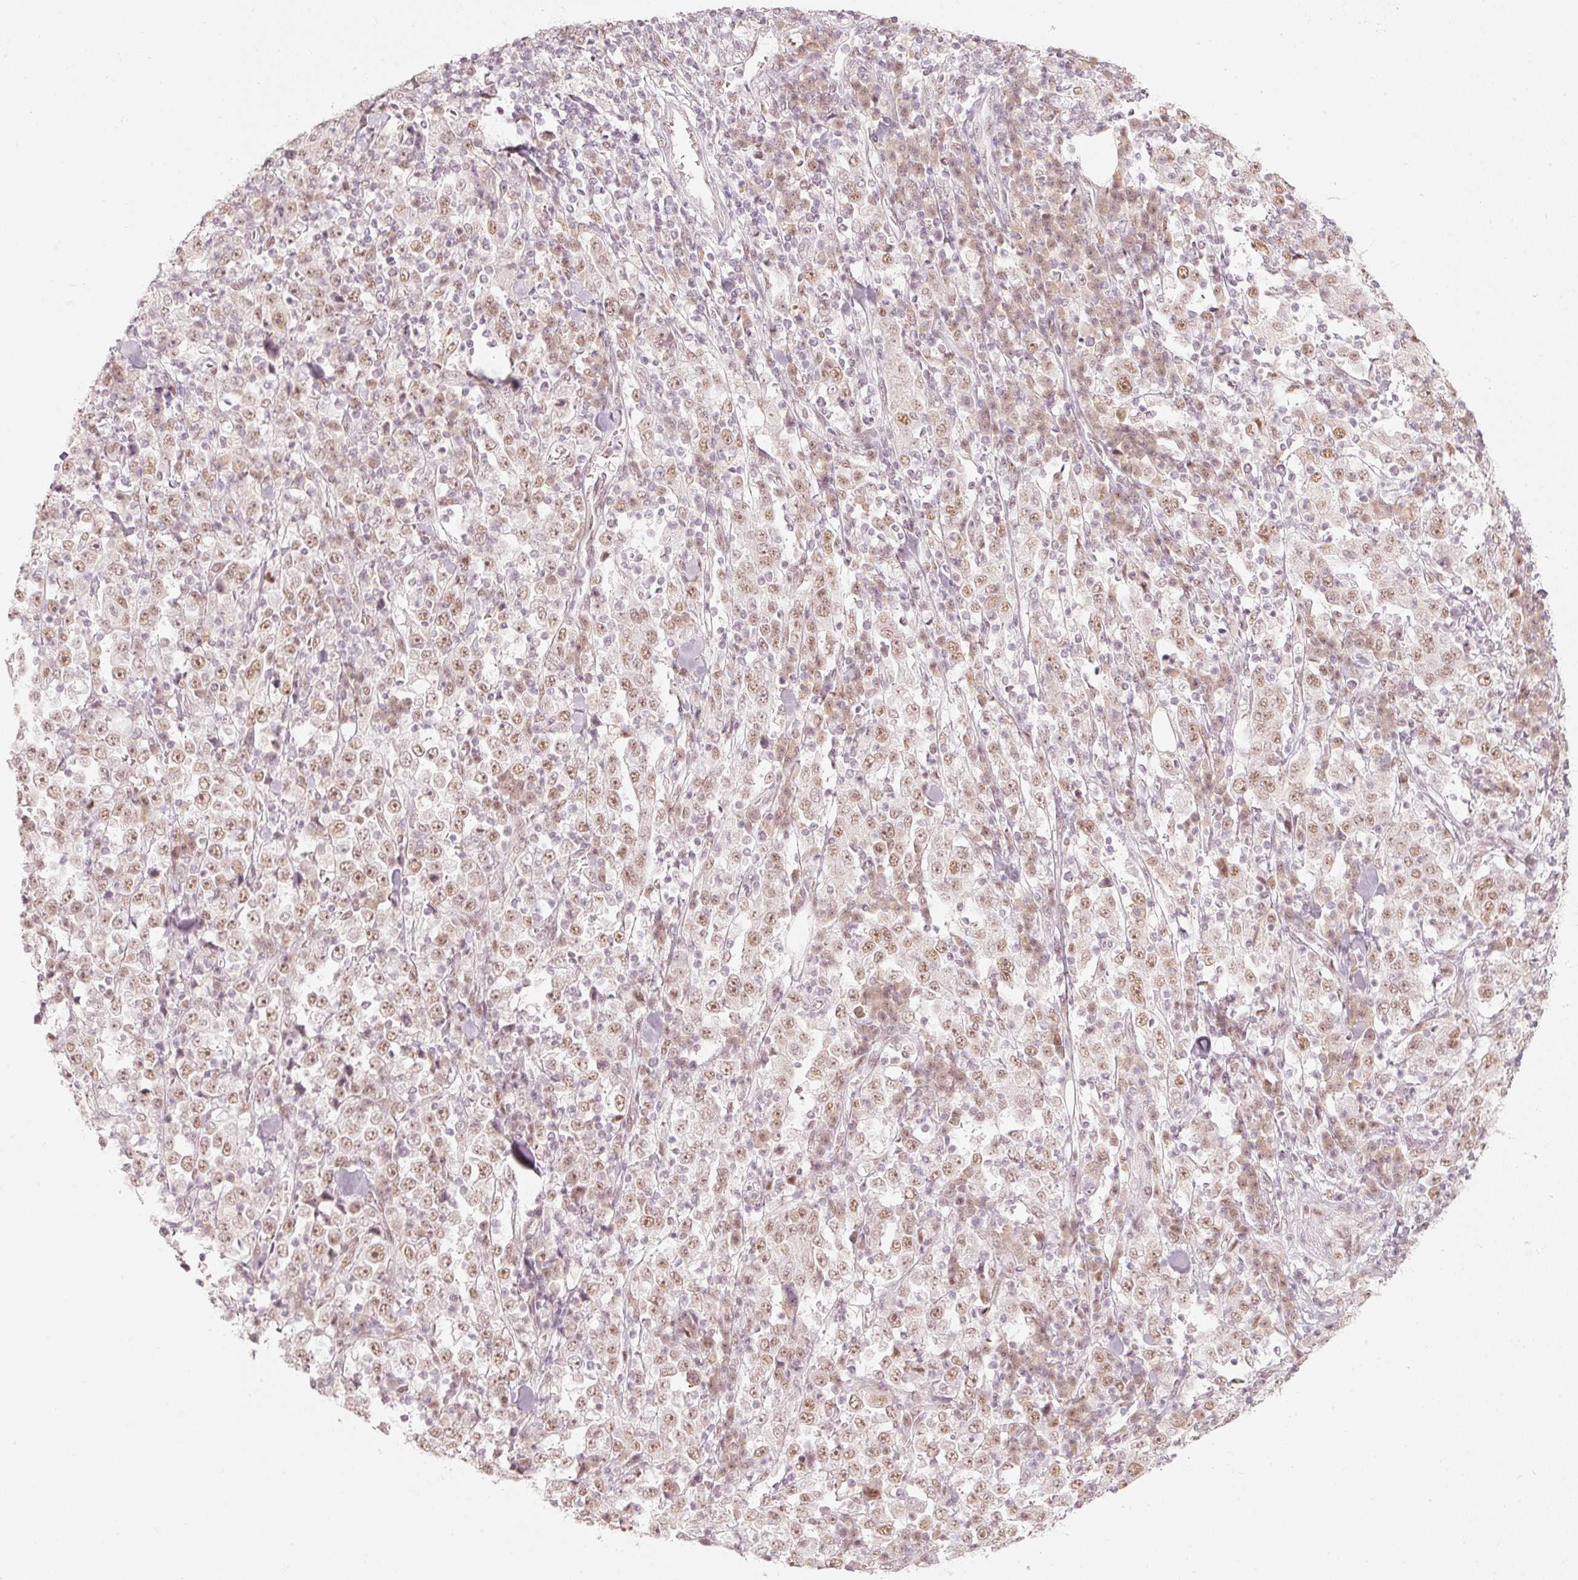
{"staining": {"intensity": "moderate", "quantity": ">75%", "location": "nuclear"}, "tissue": "stomach cancer", "cell_type": "Tumor cells", "image_type": "cancer", "snomed": [{"axis": "morphology", "description": "Normal tissue, NOS"}, {"axis": "morphology", "description": "Adenocarcinoma, NOS"}, {"axis": "topography", "description": "Stomach, upper"}, {"axis": "topography", "description": "Stomach"}], "caption": "Protein staining exhibits moderate nuclear expression in about >75% of tumor cells in adenocarcinoma (stomach).", "gene": "PPP1R10", "patient": {"sex": "male", "age": 59}}